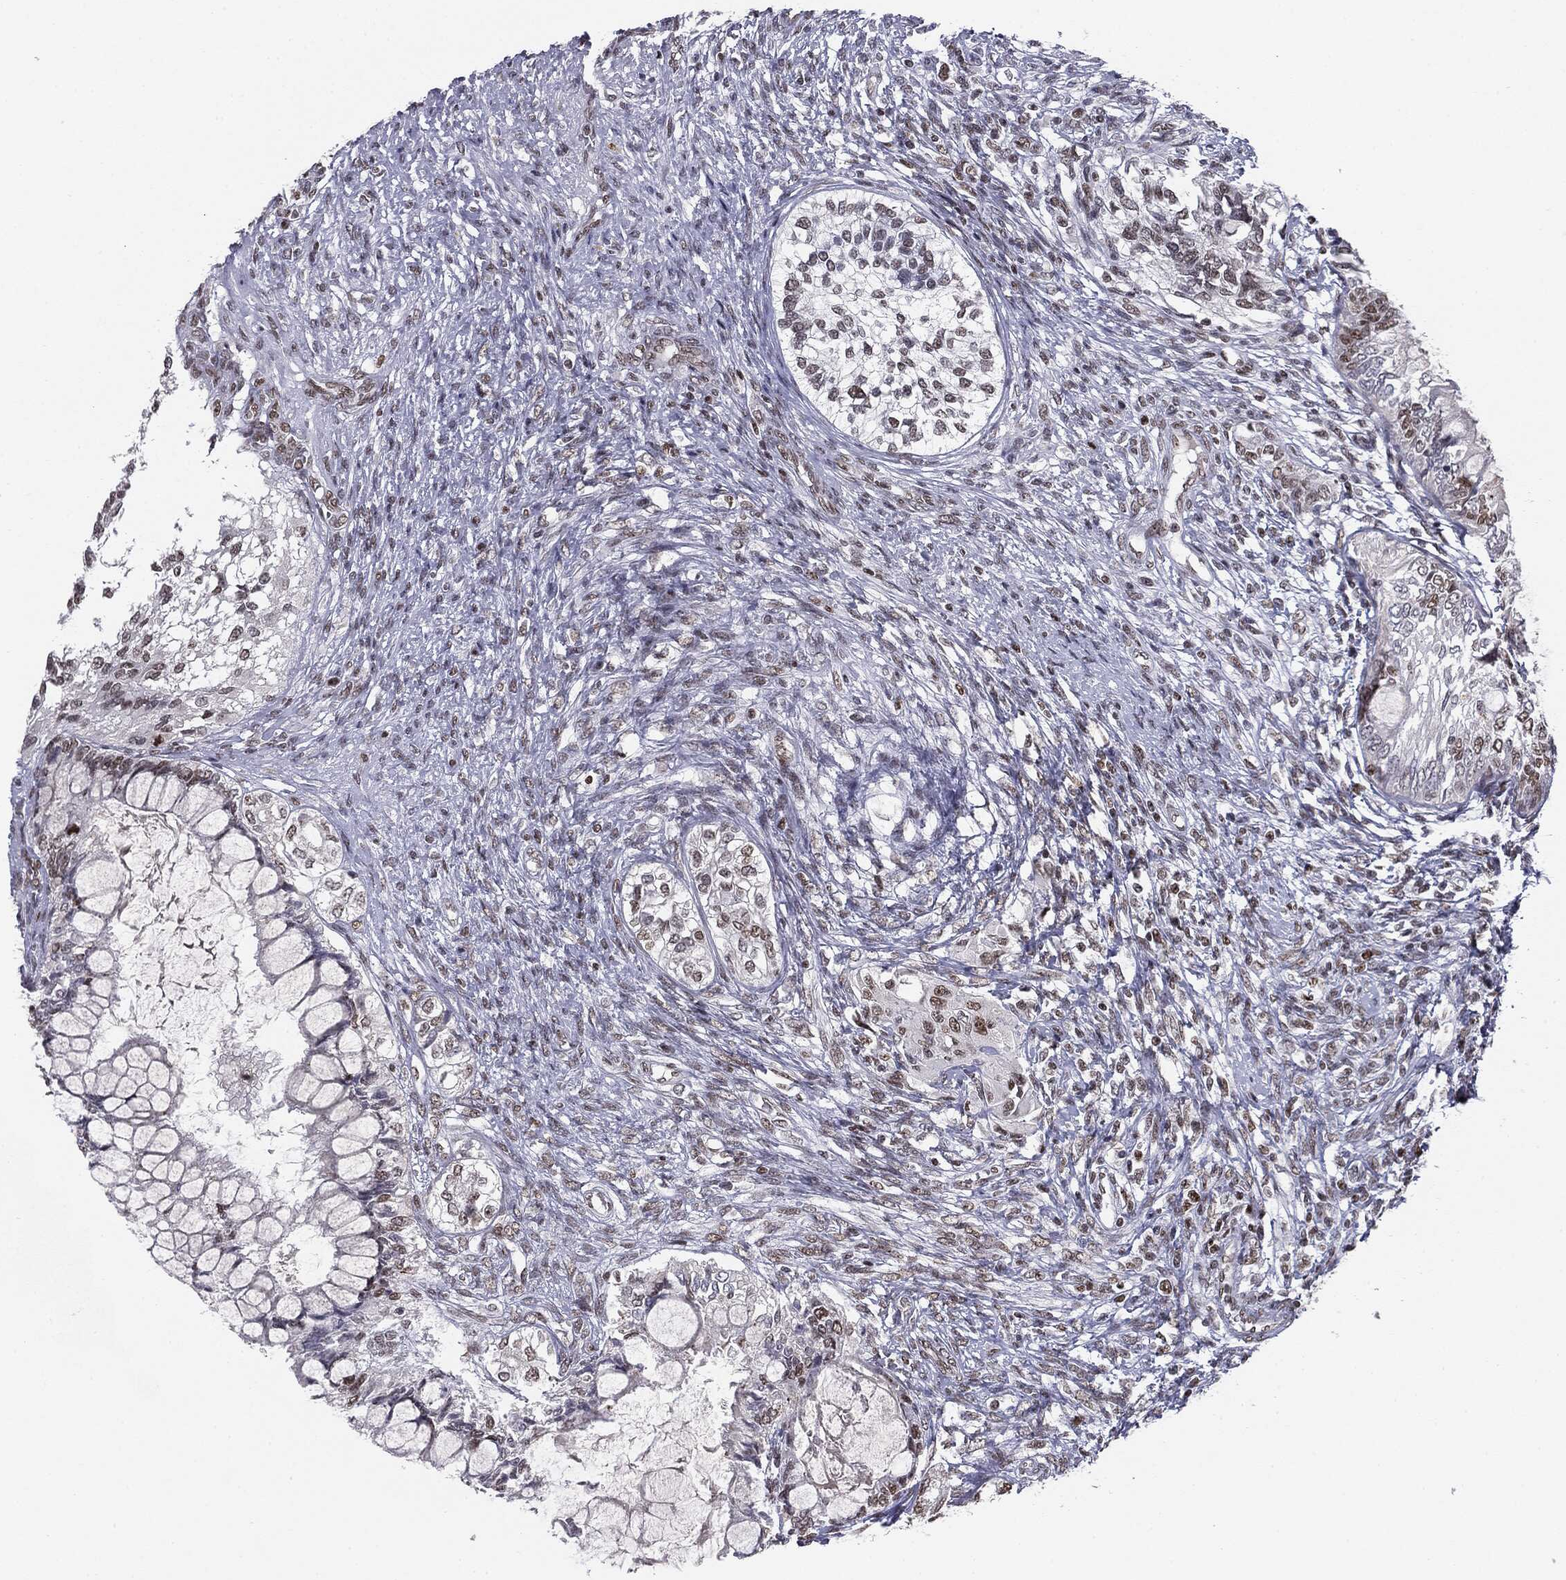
{"staining": {"intensity": "strong", "quantity": "25%-75%", "location": "nuclear"}, "tissue": "testis cancer", "cell_type": "Tumor cells", "image_type": "cancer", "snomed": [{"axis": "morphology", "description": "Seminoma, NOS"}, {"axis": "morphology", "description": "Carcinoma, Embryonal, NOS"}, {"axis": "topography", "description": "Testis"}], "caption": "DAB immunohistochemical staining of human testis cancer (seminoma) demonstrates strong nuclear protein staining in approximately 25%-75% of tumor cells.", "gene": "MDC1", "patient": {"sex": "male", "age": 41}}